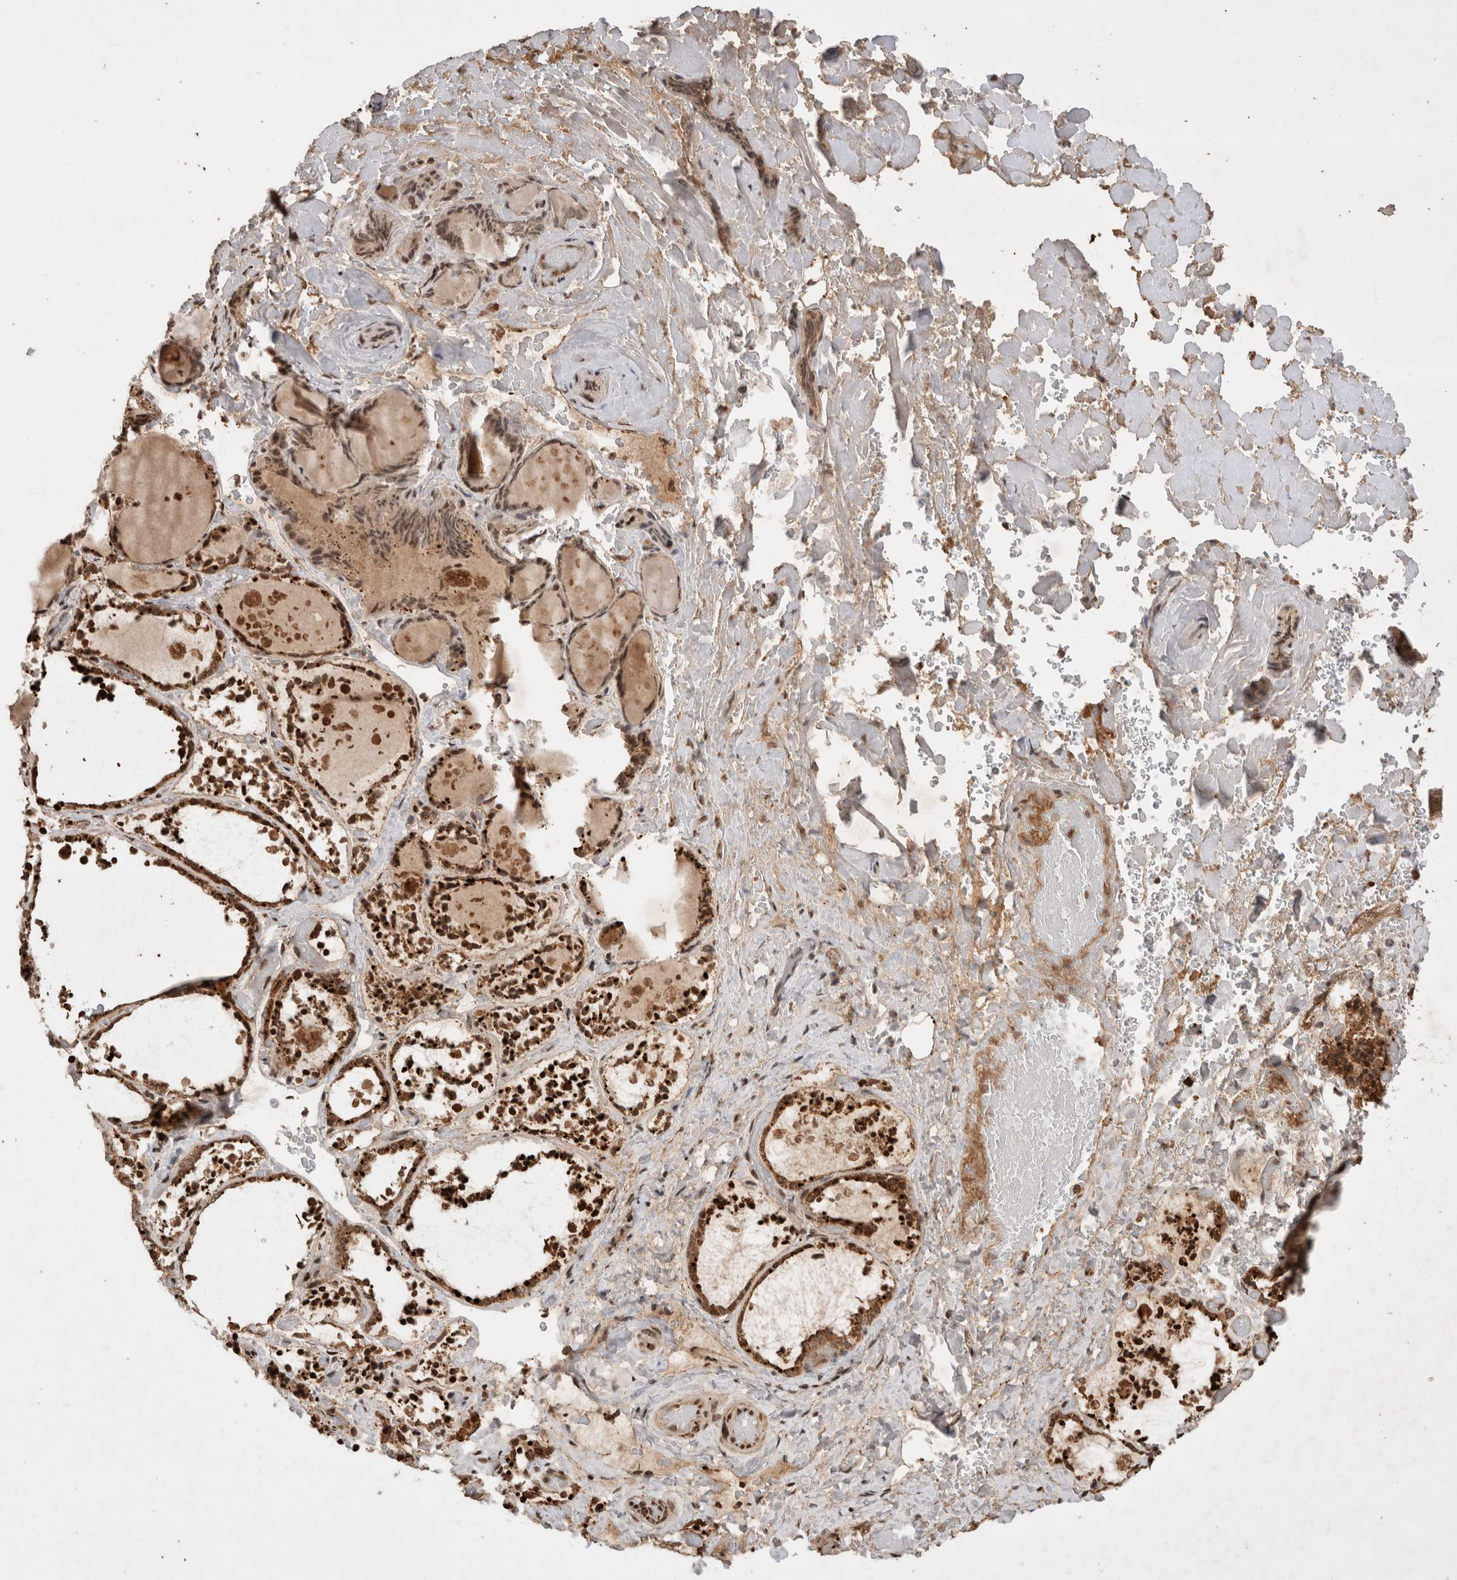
{"staining": {"intensity": "strong", "quantity": ">75%", "location": "cytoplasmic/membranous"}, "tissue": "thyroid gland", "cell_type": "Glandular cells", "image_type": "normal", "snomed": [{"axis": "morphology", "description": "Normal tissue, NOS"}, {"axis": "topography", "description": "Thyroid gland"}], "caption": "This image reveals benign thyroid gland stained with immunohistochemistry to label a protein in brown. The cytoplasmic/membranous of glandular cells show strong positivity for the protein. Nuclei are counter-stained blue.", "gene": "FAM221A", "patient": {"sex": "female", "age": 44}}